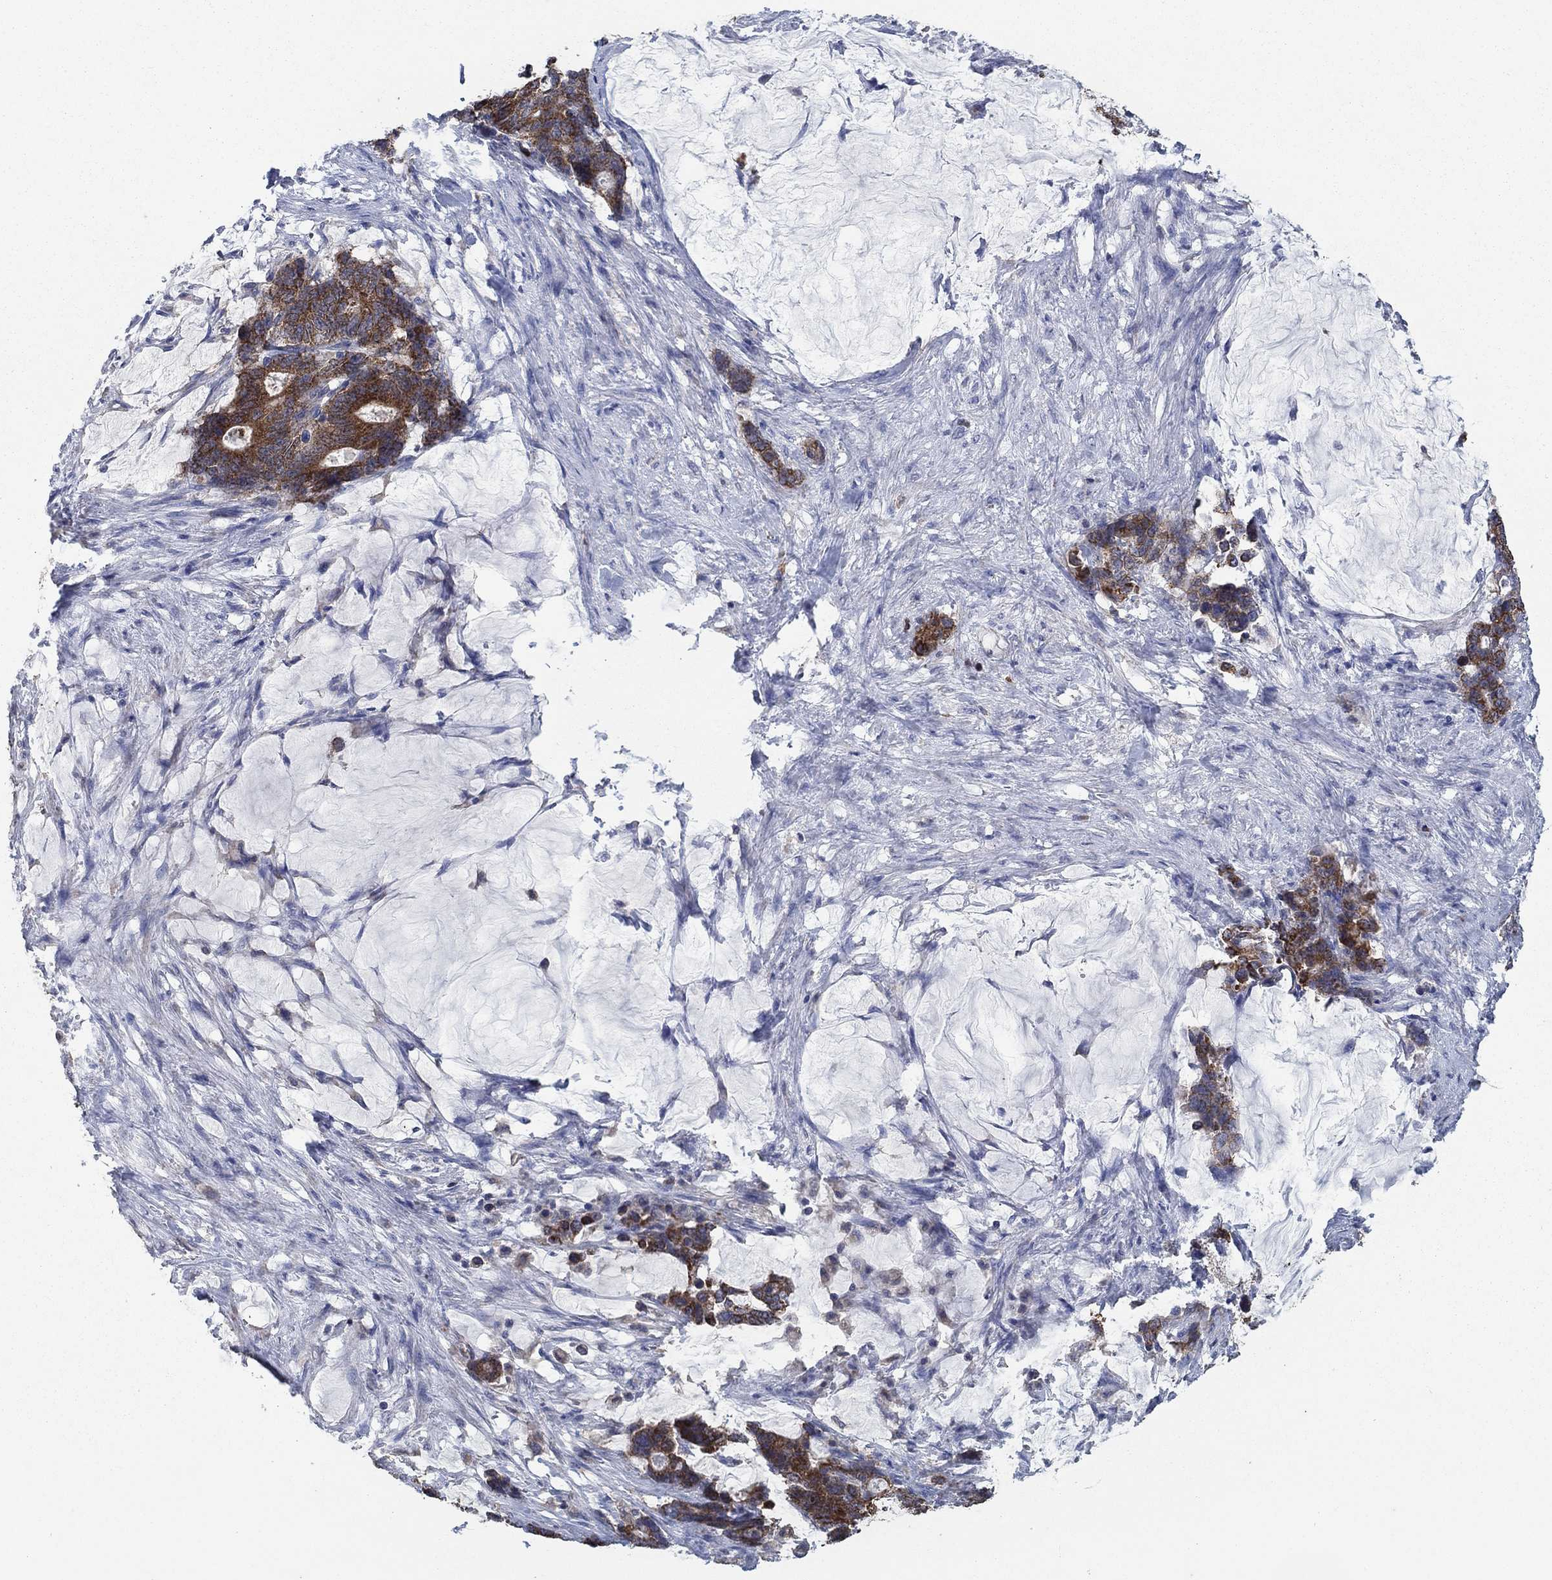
{"staining": {"intensity": "strong", "quantity": ">75%", "location": "cytoplasmic/membranous"}, "tissue": "stomach cancer", "cell_type": "Tumor cells", "image_type": "cancer", "snomed": [{"axis": "morphology", "description": "Normal tissue, NOS"}, {"axis": "morphology", "description": "Adenocarcinoma, NOS"}, {"axis": "topography", "description": "Stomach"}], "caption": "This is an image of immunohistochemistry (IHC) staining of stomach cancer, which shows strong staining in the cytoplasmic/membranous of tumor cells.", "gene": "HID1", "patient": {"sex": "female", "age": 64}}